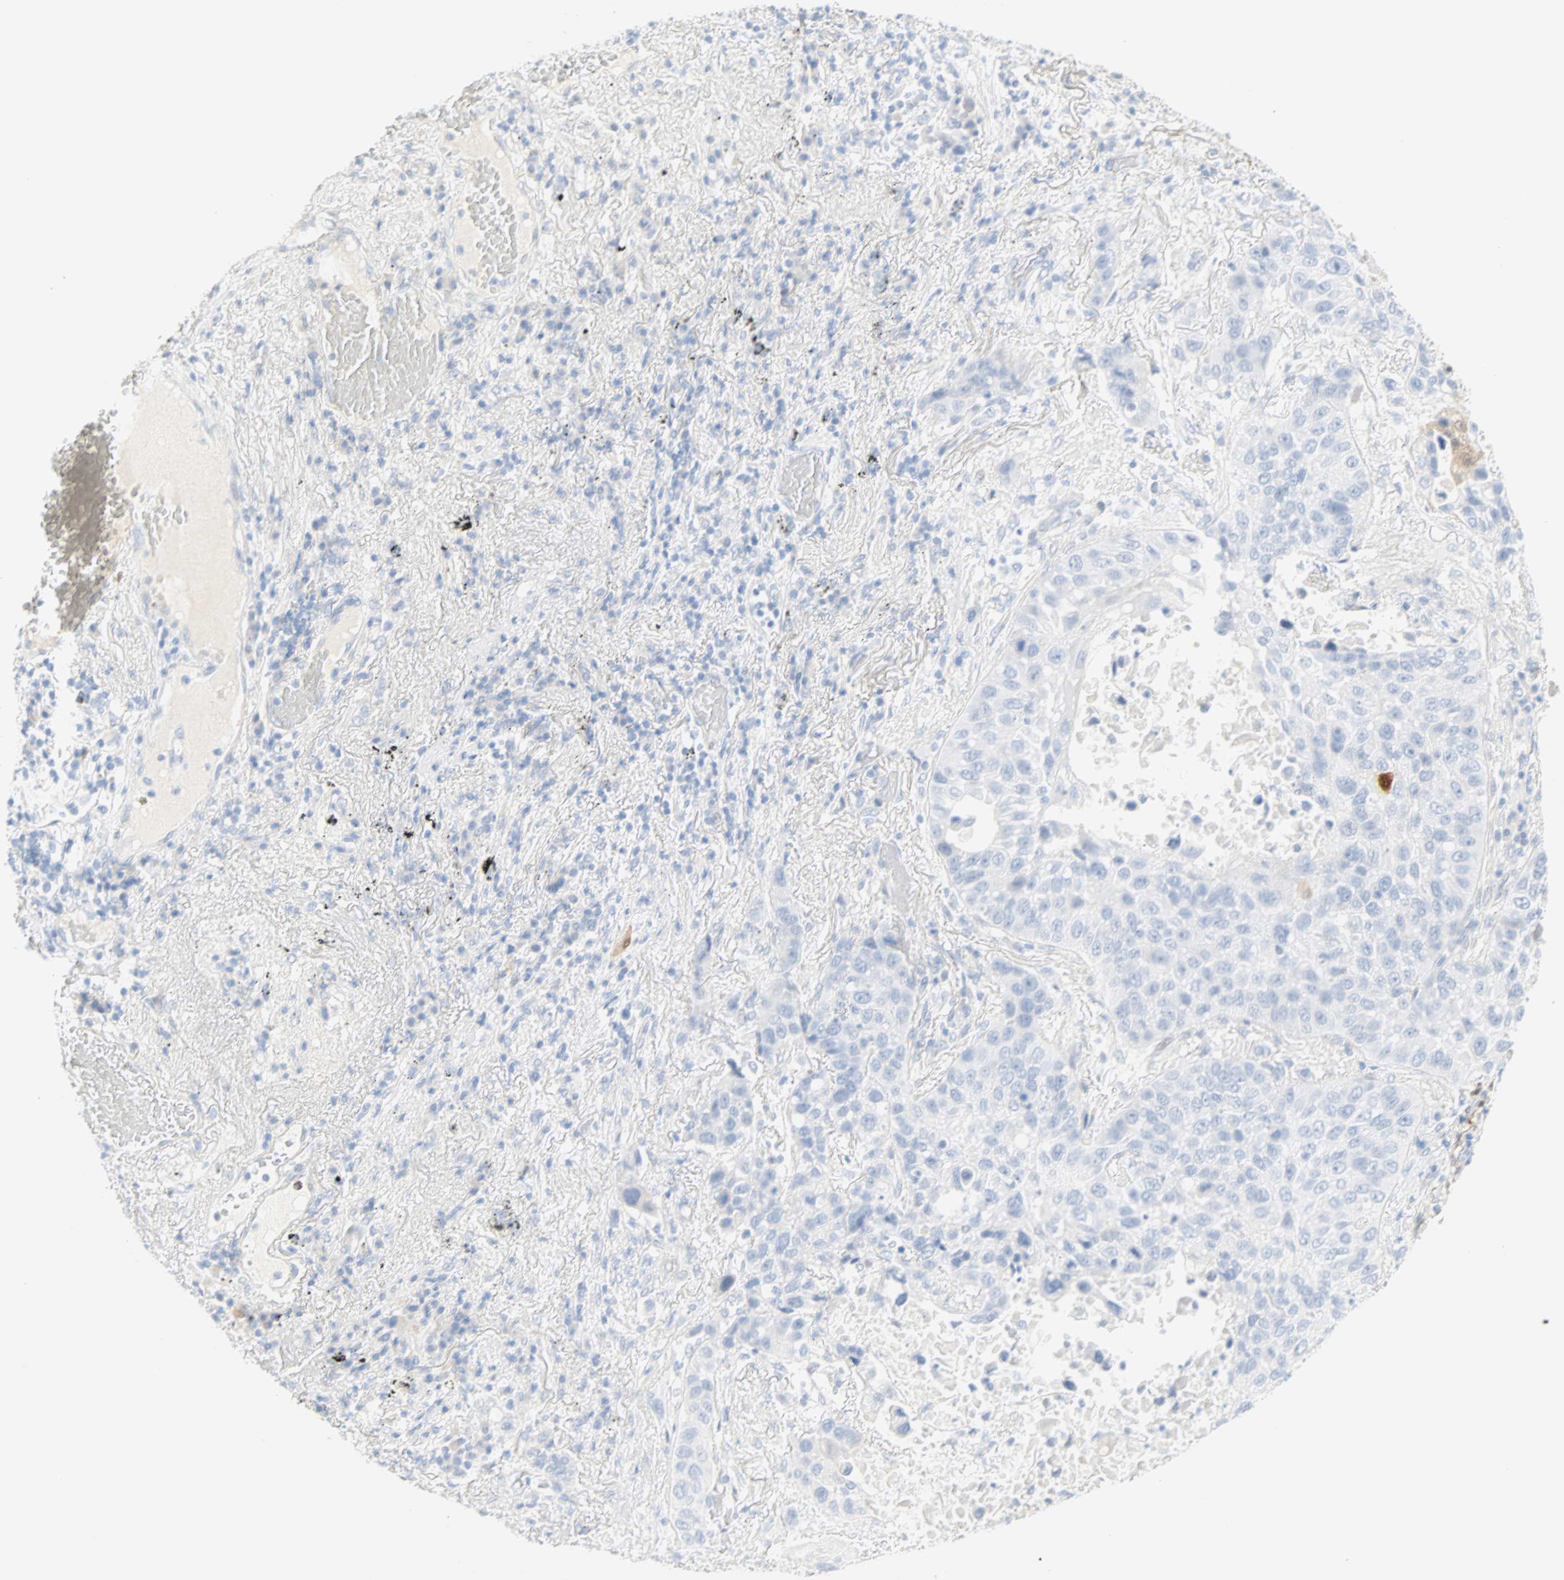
{"staining": {"intensity": "negative", "quantity": "none", "location": "none"}, "tissue": "lung cancer", "cell_type": "Tumor cells", "image_type": "cancer", "snomed": [{"axis": "morphology", "description": "Squamous cell carcinoma, NOS"}, {"axis": "topography", "description": "Lung"}], "caption": "This is an IHC image of human lung cancer (squamous cell carcinoma). There is no positivity in tumor cells.", "gene": "SELENBP1", "patient": {"sex": "male", "age": 57}}